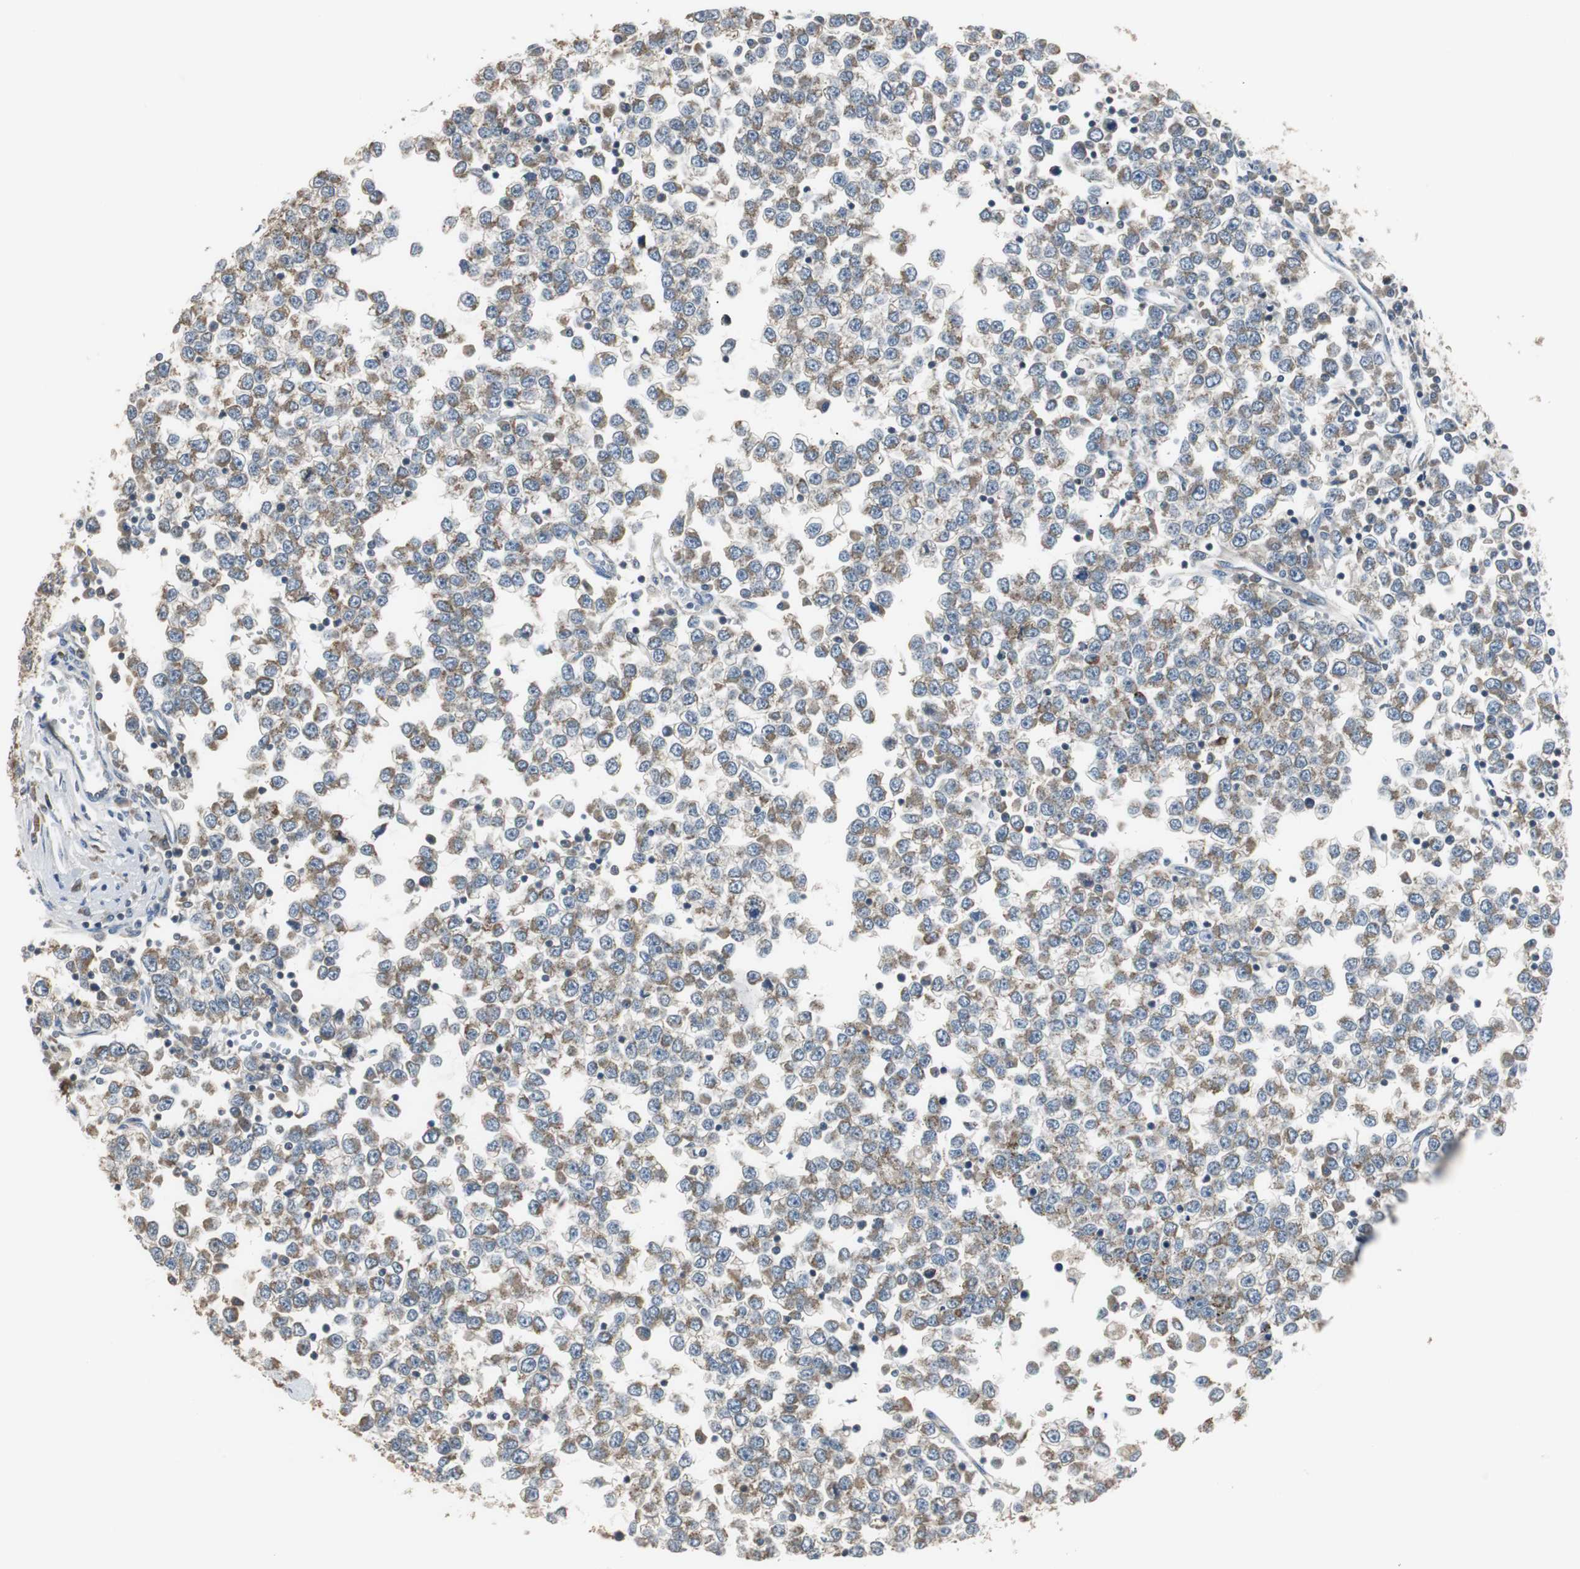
{"staining": {"intensity": "moderate", "quantity": ">75%", "location": "cytoplasmic/membranous"}, "tissue": "testis cancer", "cell_type": "Tumor cells", "image_type": "cancer", "snomed": [{"axis": "morphology", "description": "Seminoma, NOS"}, {"axis": "topography", "description": "Testis"}], "caption": "Moderate cytoplasmic/membranous protein positivity is identified in about >75% of tumor cells in testis cancer (seminoma).", "gene": "MYT1", "patient": {"sex": "male", "age": 65}}